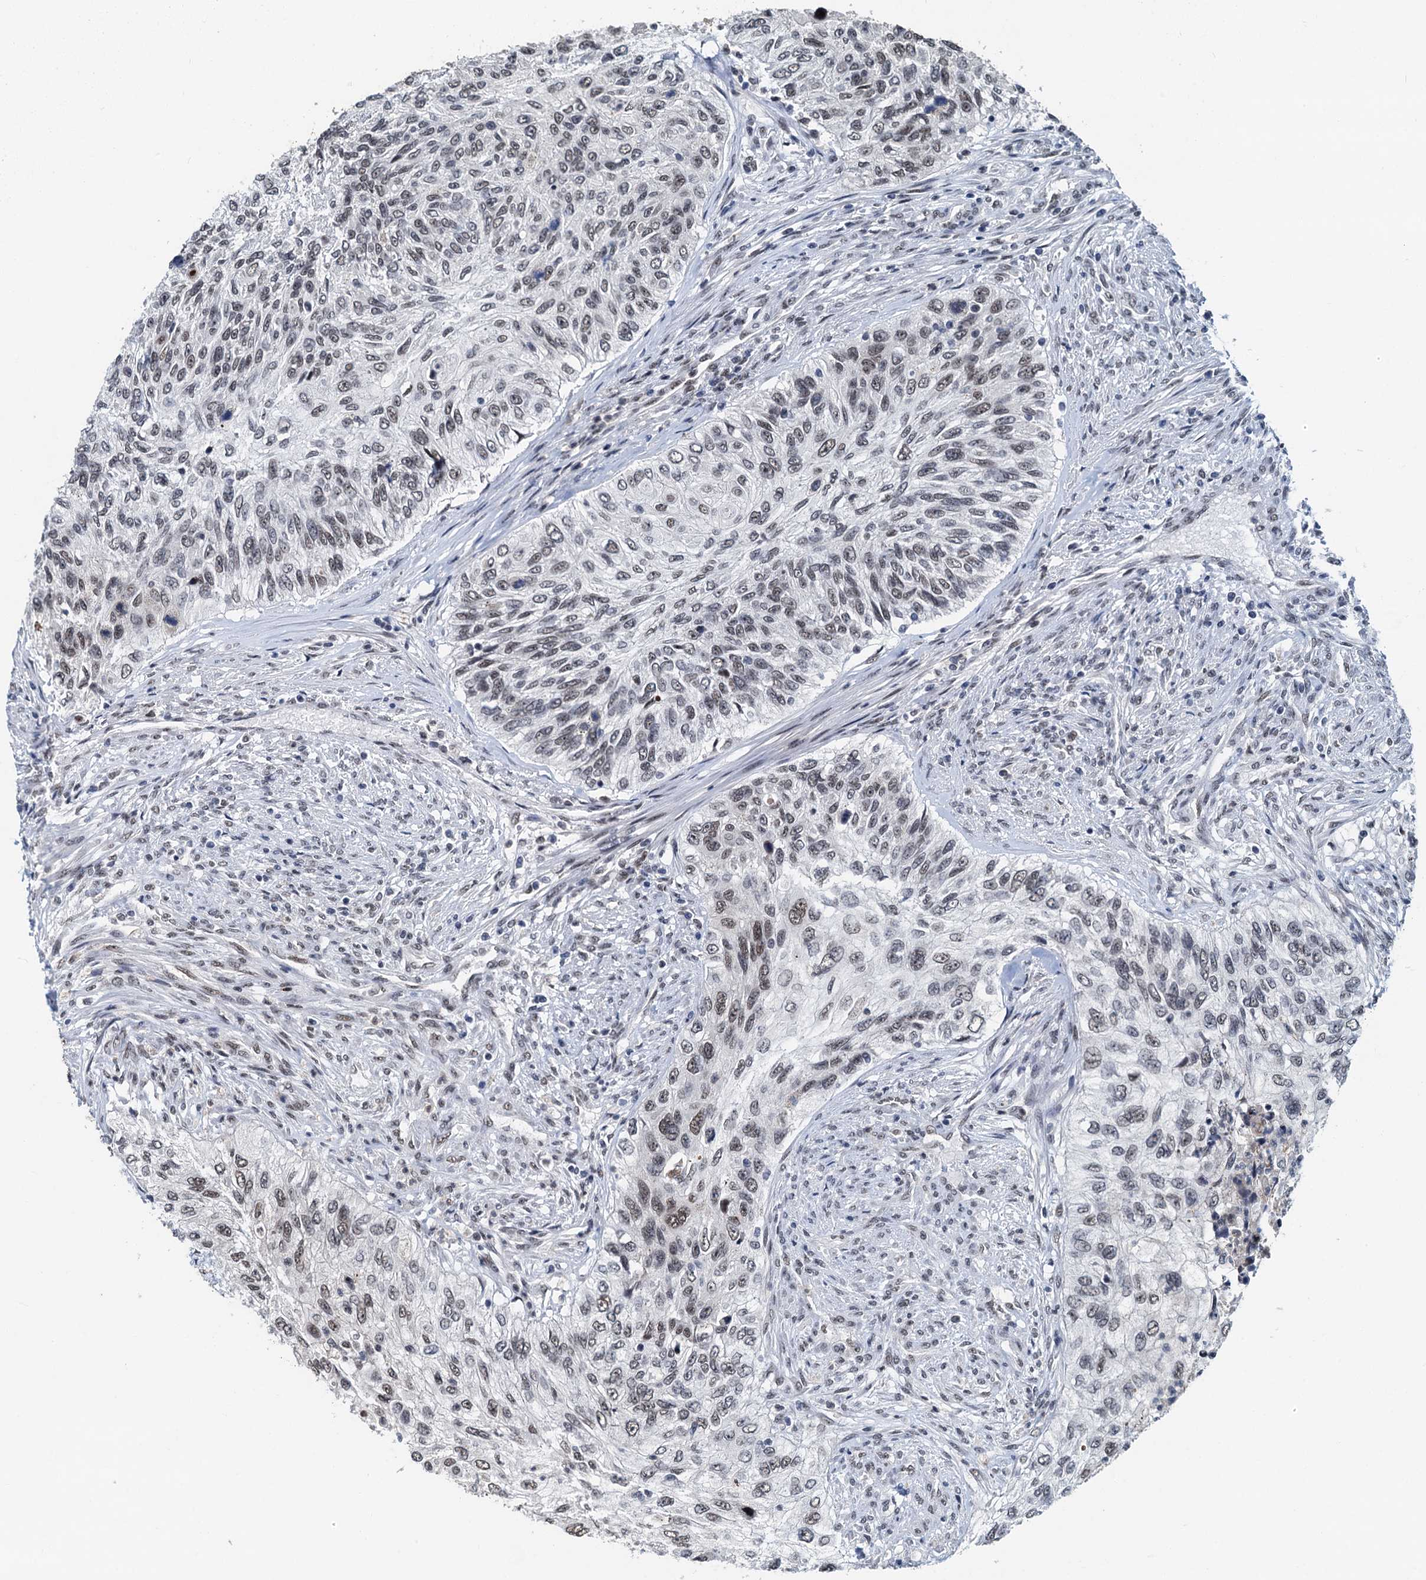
{"staining": {"intensity": "weak", "quantity": ">75%", "location": "nuclear"}, "tissue": "urothelial cancer", "cell_type": "Tumor cells", "image_type": "cancer", "snomed": [{"axis": "morphology", "description": "Urothelial carcinoma, High grade"}, {"axis": "topography", "description": "Urinary bladder"}], "caption": "Urothelial cancer was stained to show a protein in brown. There is low levels of weak nuclear staining in approximately >75% of tumor cells.", "gene": "SNRPD1", "patient": {"sex": "female", "age": 60}}